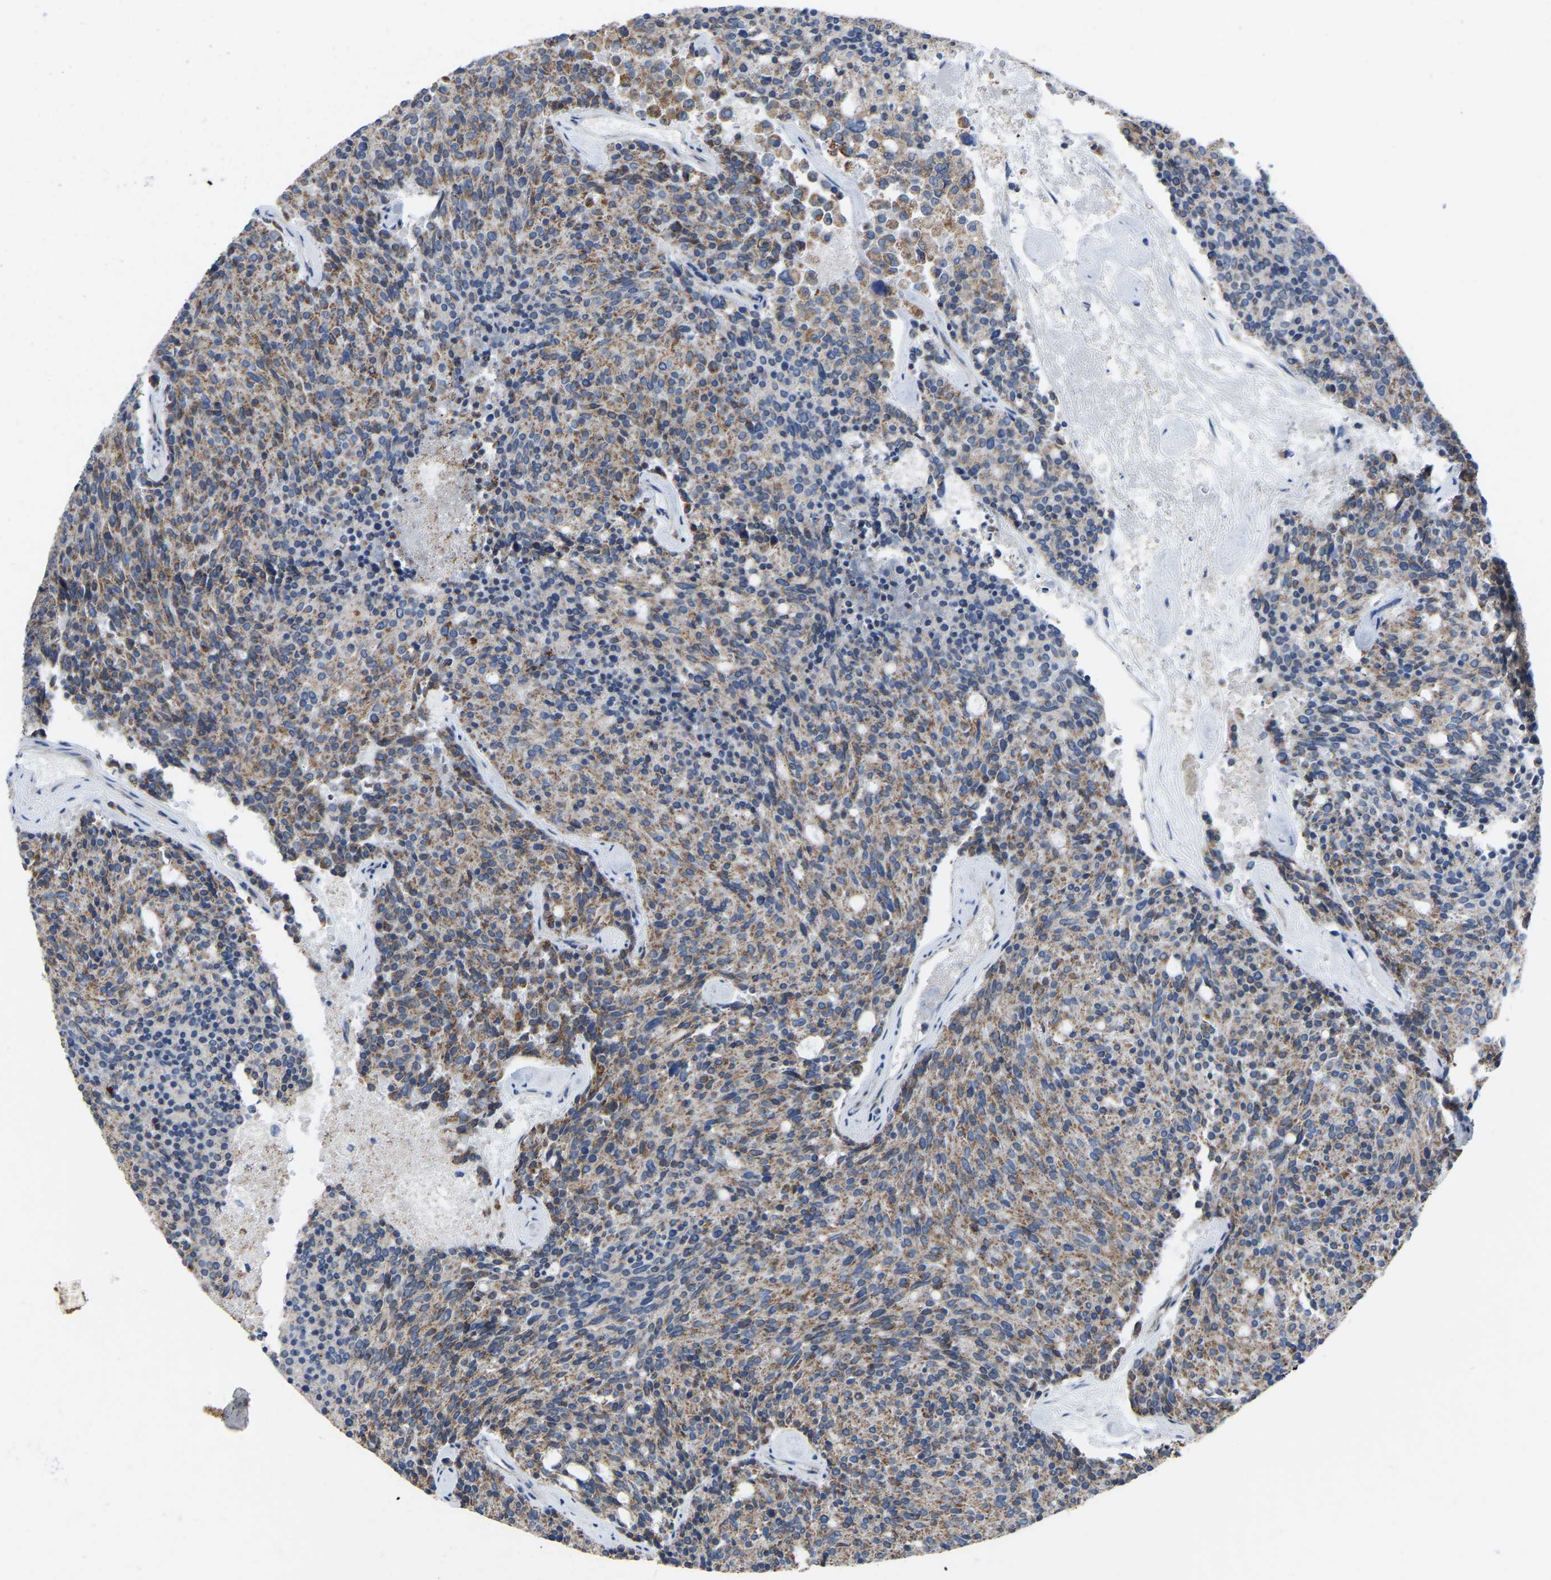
{"staining": {"intensity": "moderate", "quantity": ">75%", "location": "cytoplasmic/membranous"}, "tissue": "carcinoid", "cell_type": "Tumor cells", "image_type": "cancer", "snomed": [{"axis": "morphology", "description": "Carcinoid, malignant, NOS"}, {"axis": "topography", "description": "Pancreas"}], "caption": "Human carcinoid stained with a brown dye demonstrates moderate cytoplasmic/membranous positive staining in about >75% of tumor cells.", "gene": "BCL10", "patient": {"sex": "female", "age": 54}}